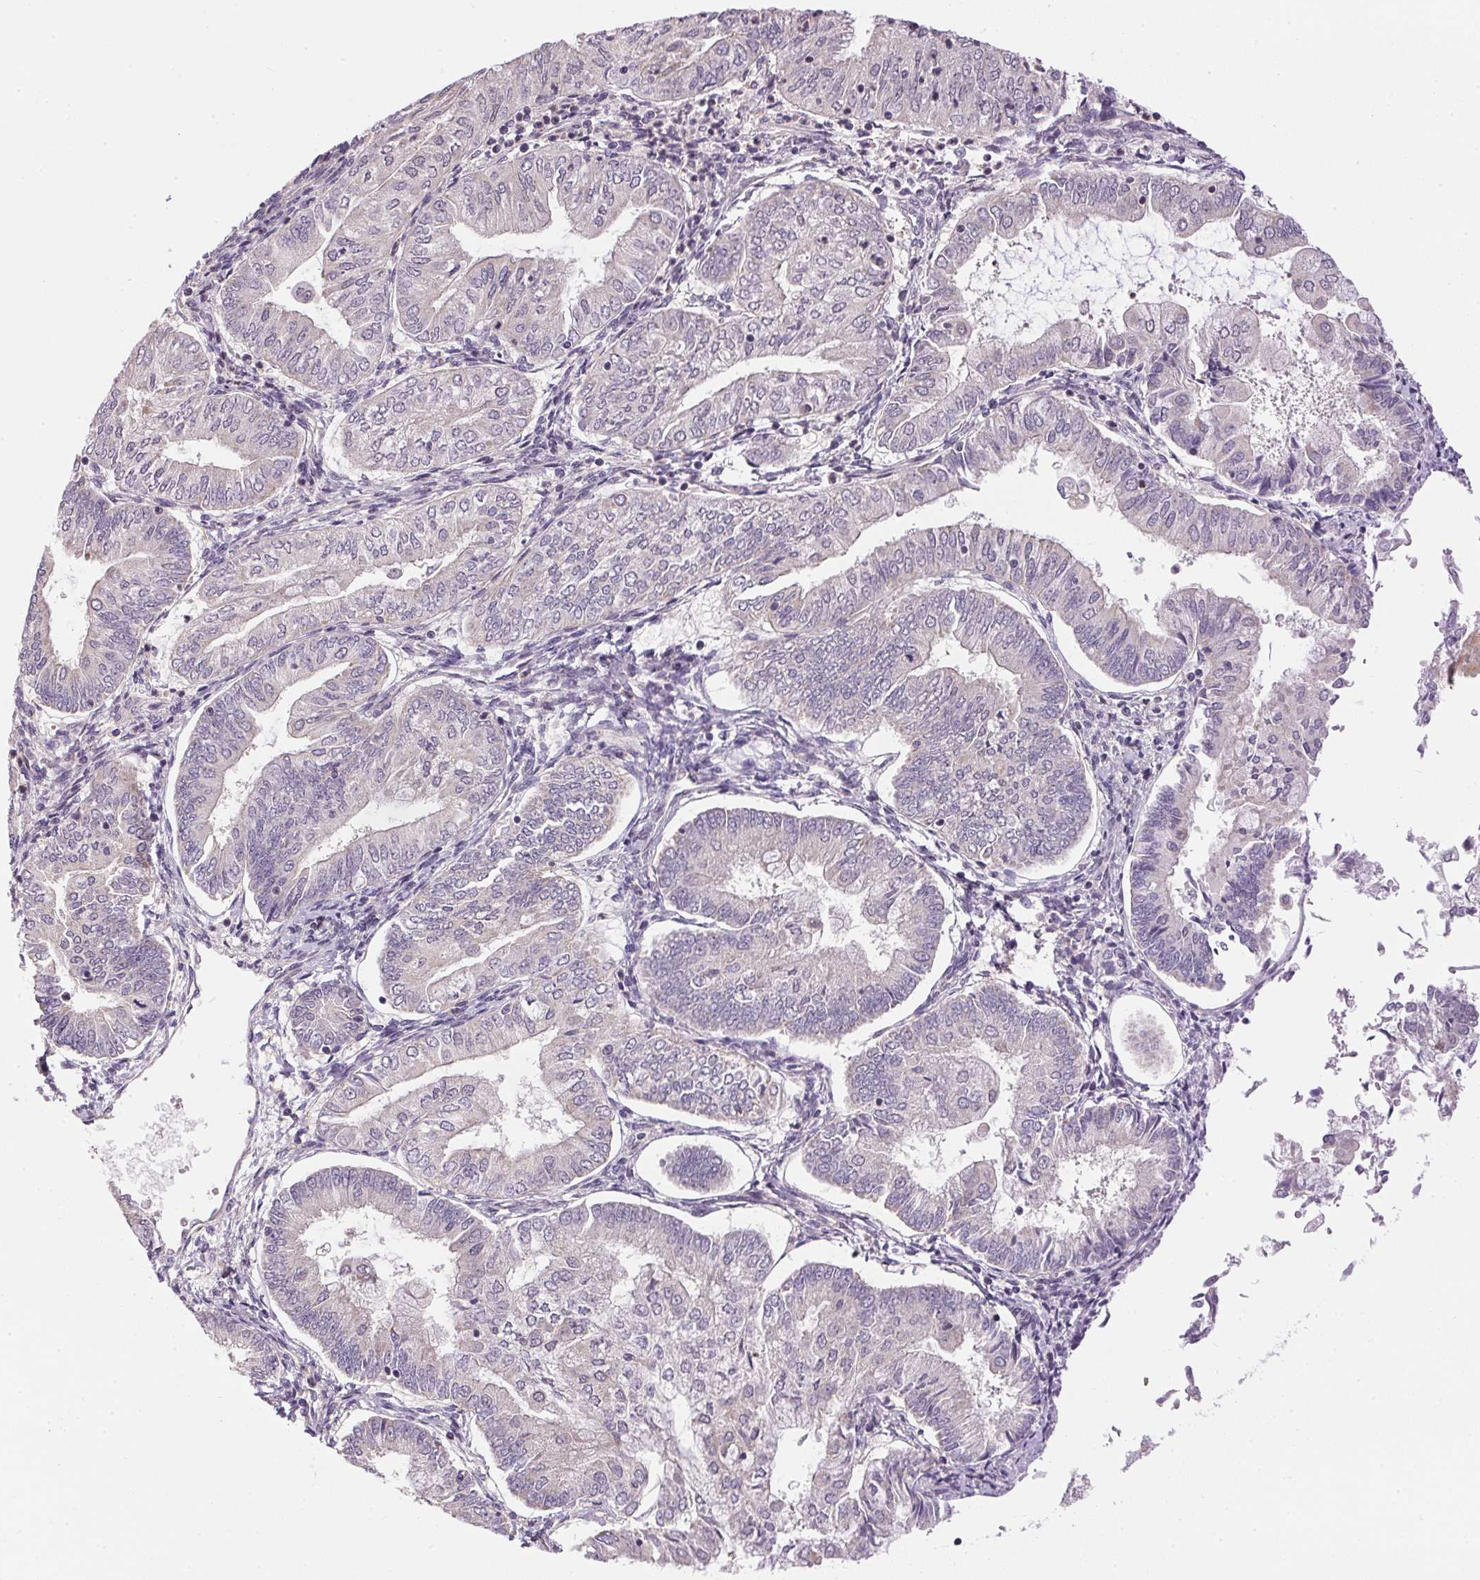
{"staining": {"intensity": "negative", "quantity": "none", "location": "none"}, "tissue": "endometrial cancer", "cell_type": "Tumor cells", "image_type": "cancer", "snomed": [{"axis": "morphology", "description": "Adenocarcinoma, NOS"}, {"axis": "topography", "description": "Endometrium"}], "caption": "High power microscopy image of an IHC histopathology image of endometrial adenocarcinoma, revealing no significant staining in tumor cells. (DAB (3,3'-diaminobenzidine) IHC visualized using brightfield microscopy, high magnification).", "gene": "SC5D", "patient": {"sex": "female", "age": 55}}